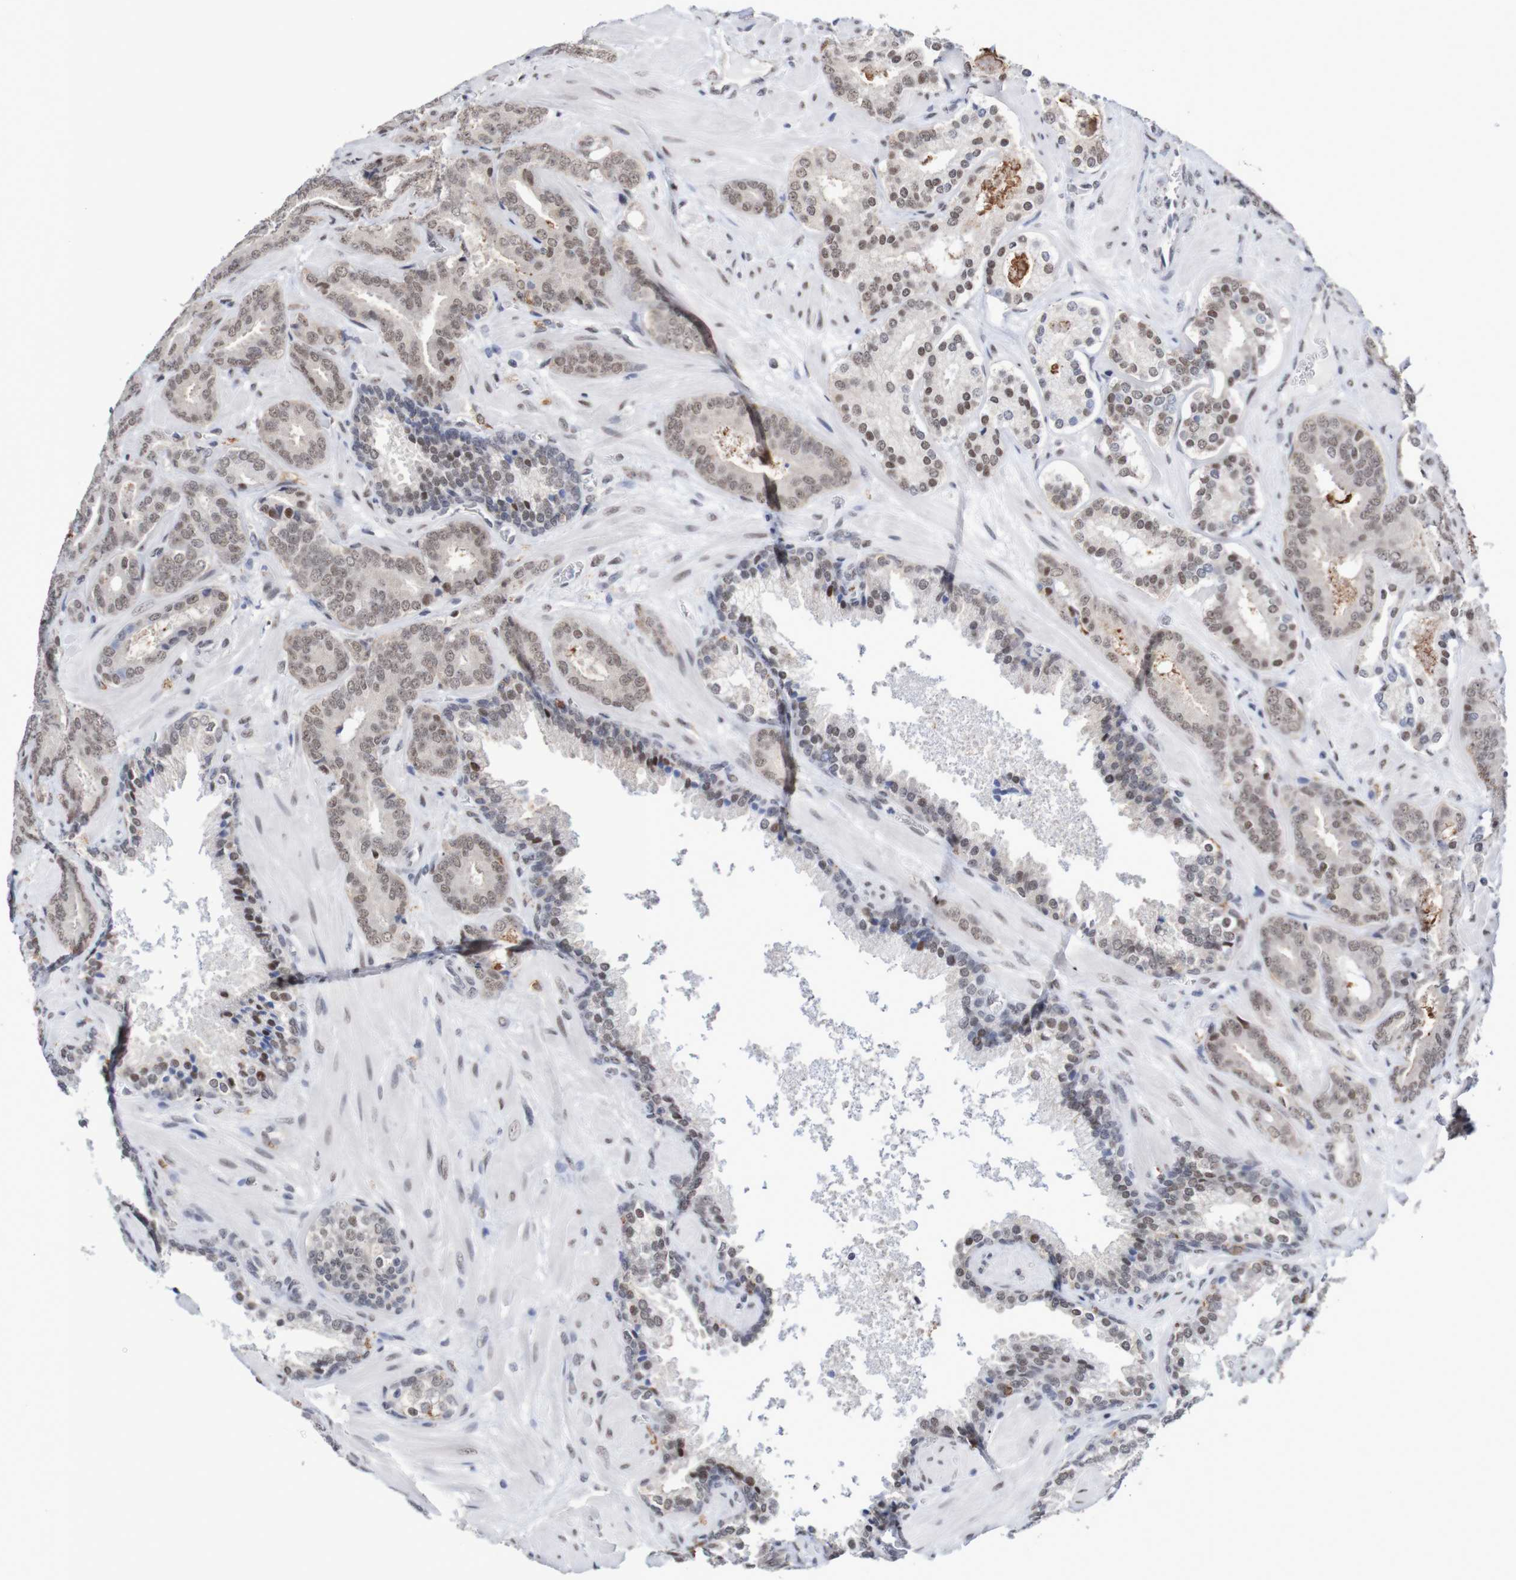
{"staining": {"intensity": "weak", "quantity": ">75%", "location": "nuclear"}, "tissue": "prostate cancer", "cell_type": "Tumor cells", "image_type": "cancer", "snomed": [{"axis": "morphology", "description": "Adenocarcinoma, Low grade"}, {"axis": "topography", "description": "Prostate"}], "caption": "Human prostate cancer (adenocarcinoma (low-grade)) stained with a brown dye reveals weak nuclear positive staining in approximately >75% of tumor cells.", "gene": "MRTFB", "patient": {"sex": "male", "age": 63}}